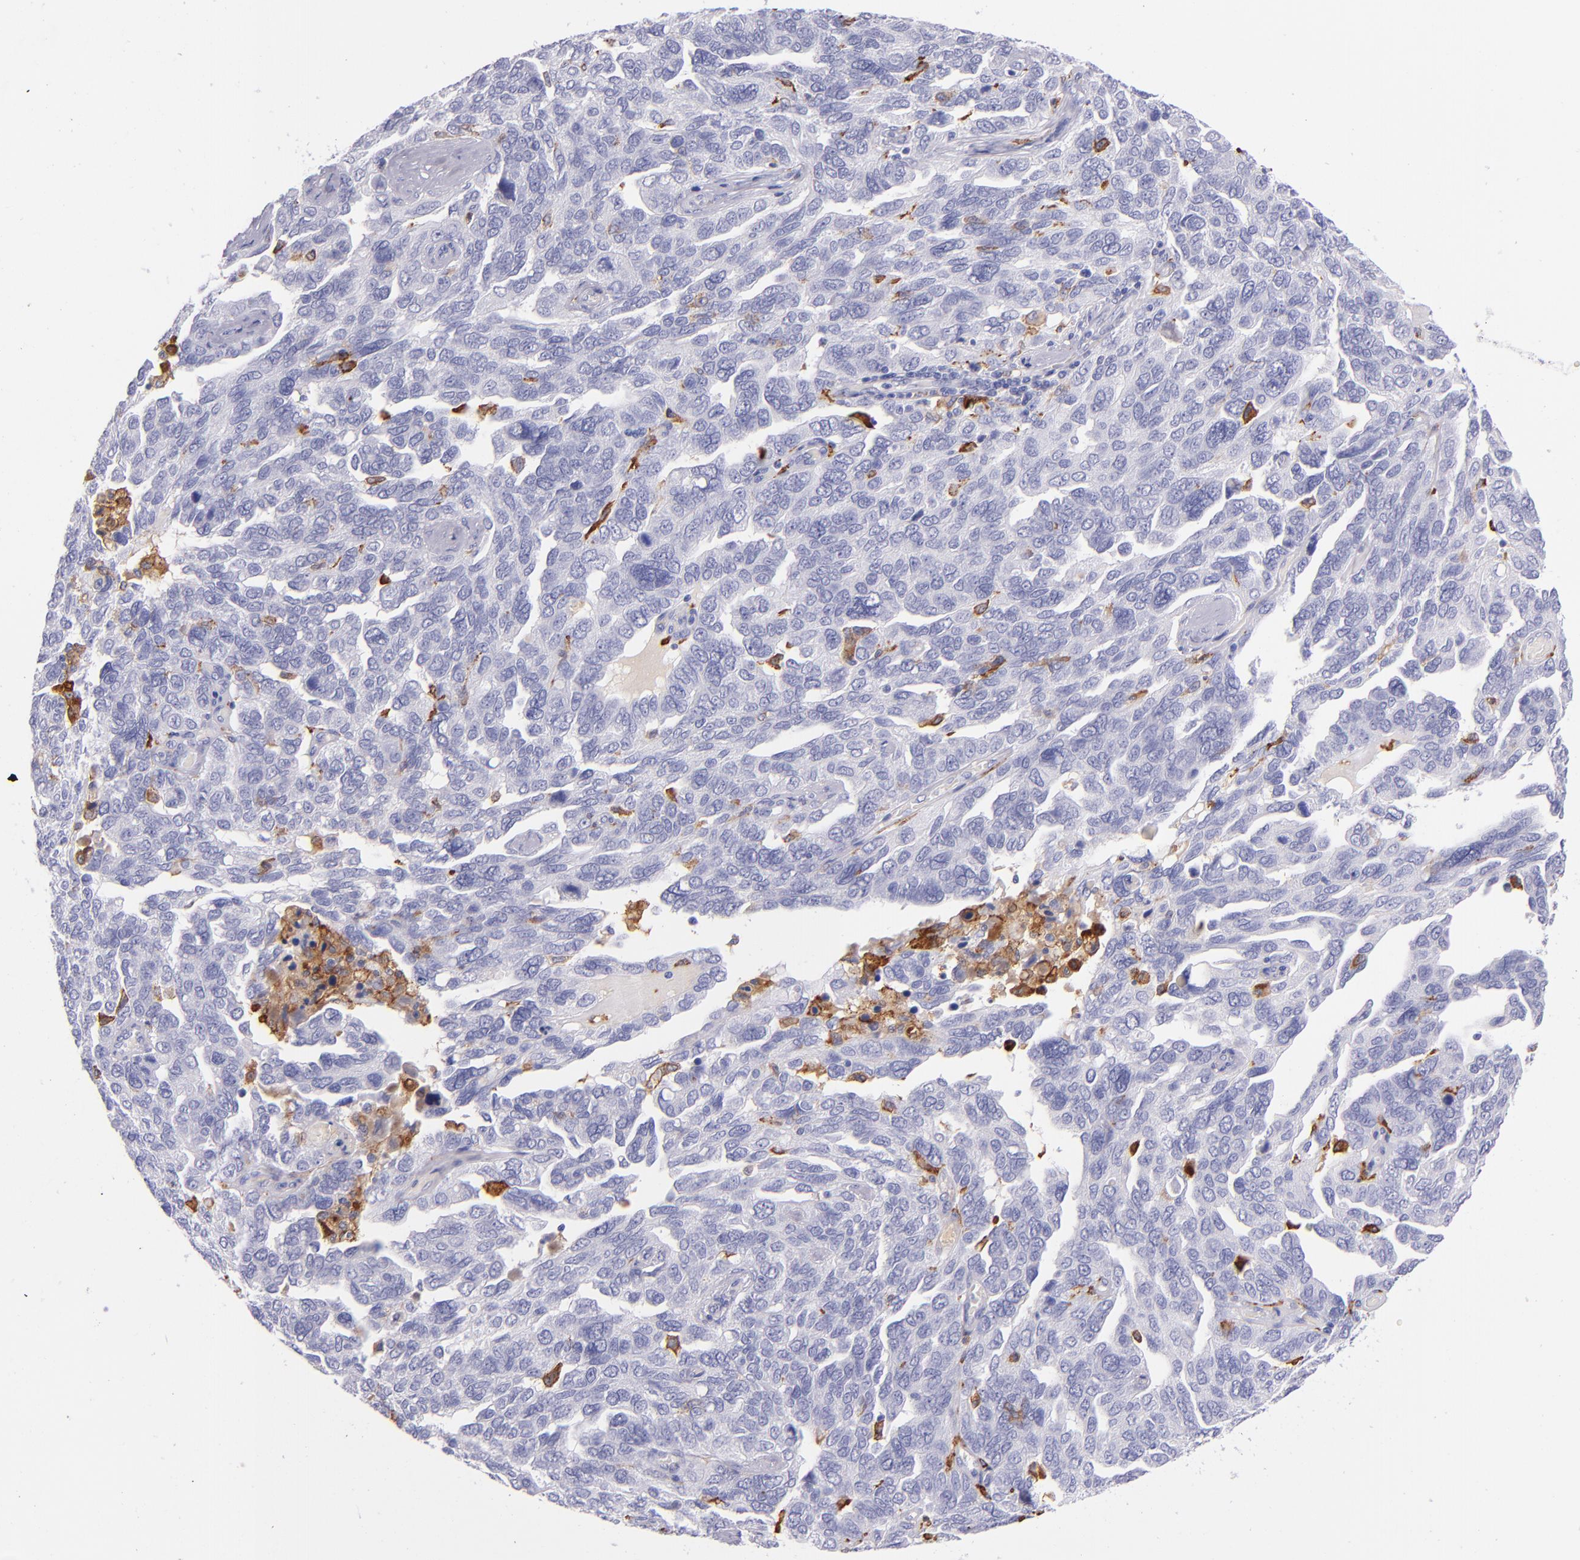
{"staining": {"intensity": "negative", "quantity": "none", "location": "none"}, "tissue": "ovarian cancer", "cell_type": "Tumor cells", "image_type": "cancer", "snomed": [{"axis": "morphology", "description": "Cystadenocarcinoma, serous, NOS"}, {"axis": "topography", "description": "Ovary"}], "caption": "Tumor cells are negative for protein expression in human ovarian cancer (serous cystadenocarcinoma).", "gene": "CD163", "patient": {"sex": "female", "age": 64}}